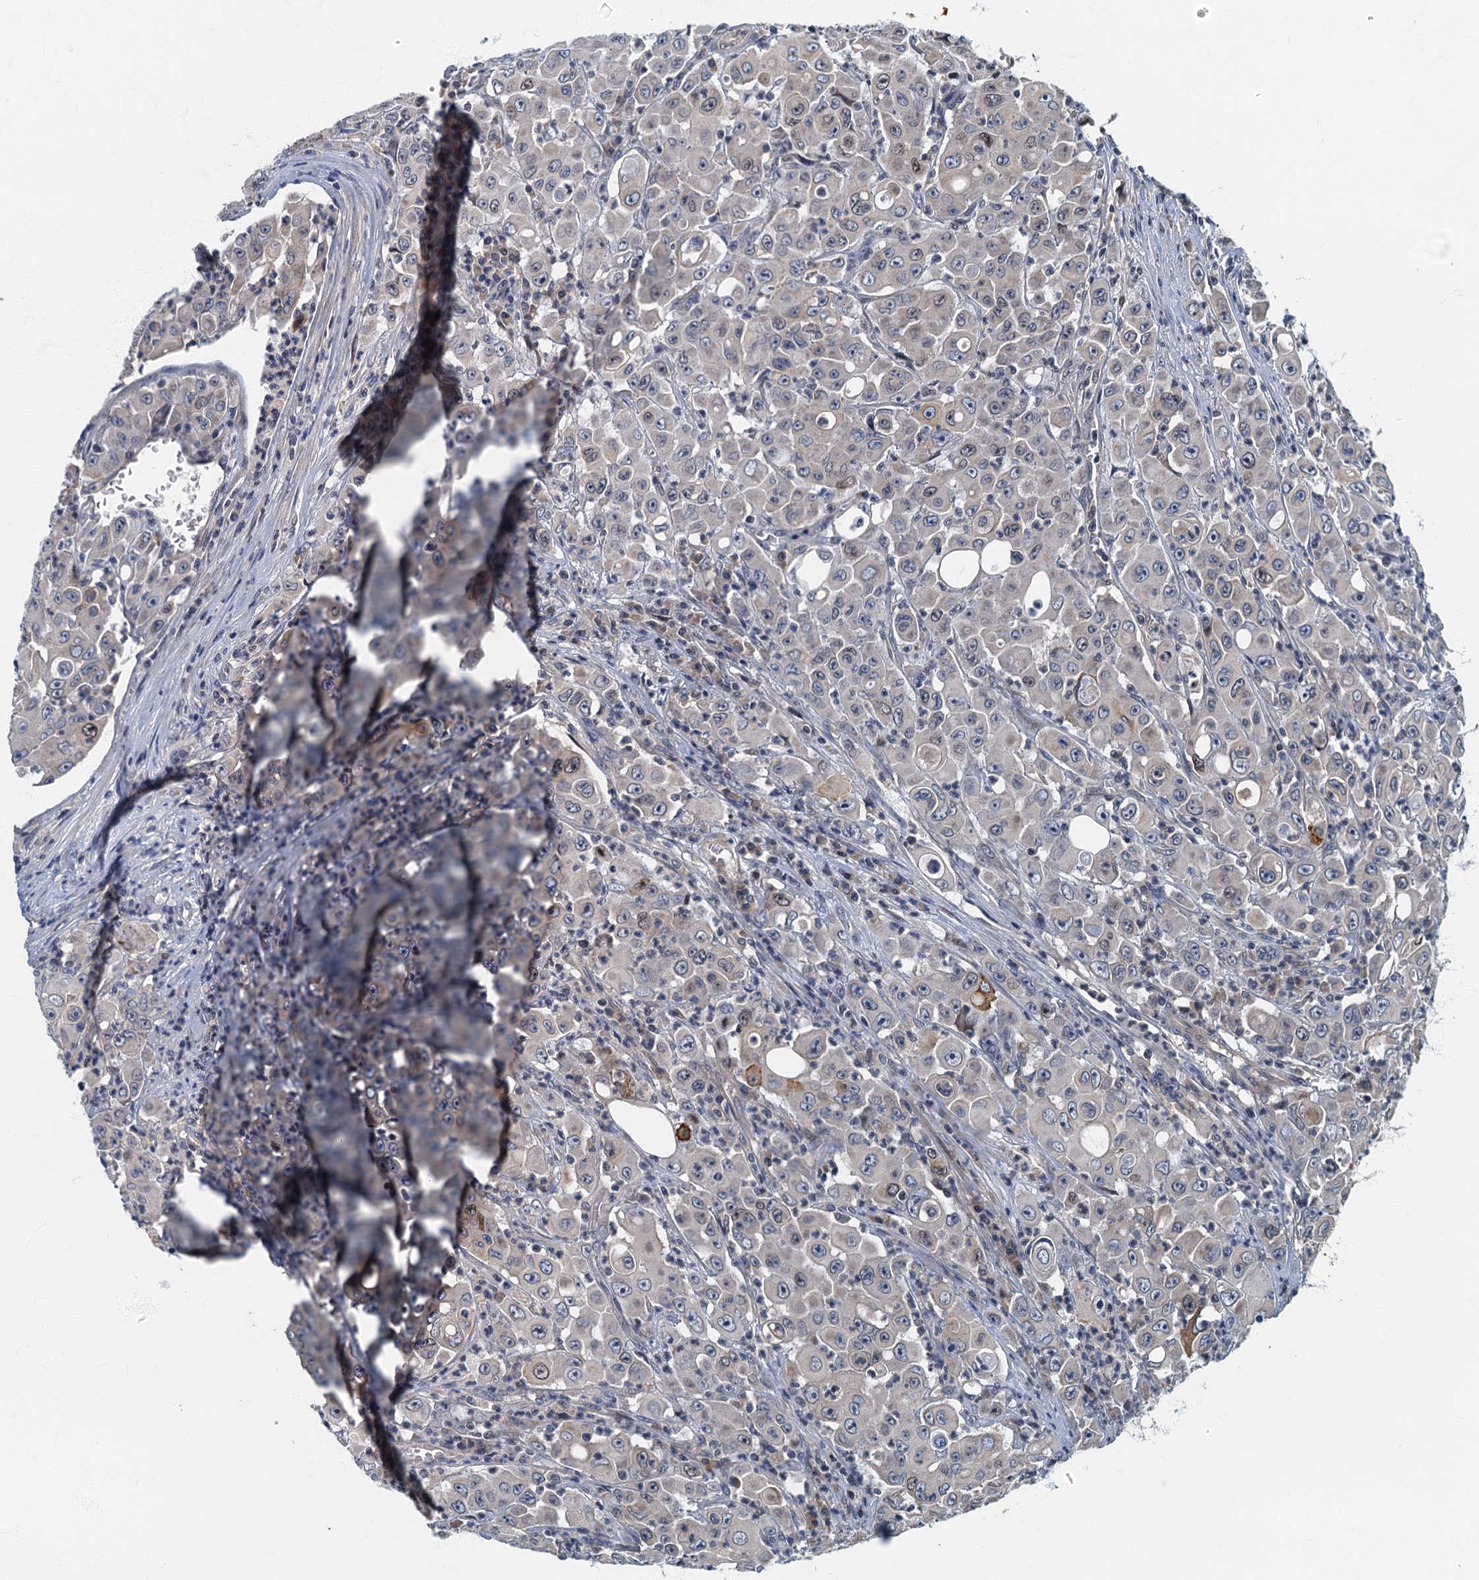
{"staining": {"intensity": "weak", "quantity": "<25%", "location": "cytoplasmic/membranous"}, "tissue": "colorectal cancer", "cell_type": "Tumor cells", "image_type": "cancer", "snomed": [{"axis": "morphology", "description": "Adenocarcinoma, NOS"}, {"axis": "topography", "description": "Colon"}], "caption": "There is no significant expression in tumor cells of adenocarcinoma (colorectal). (Immunohistochemistry, brightfield microscopy, high magnification).", "gene": "CKAP2L", "patient": {"sex": "male", "age": 51}}